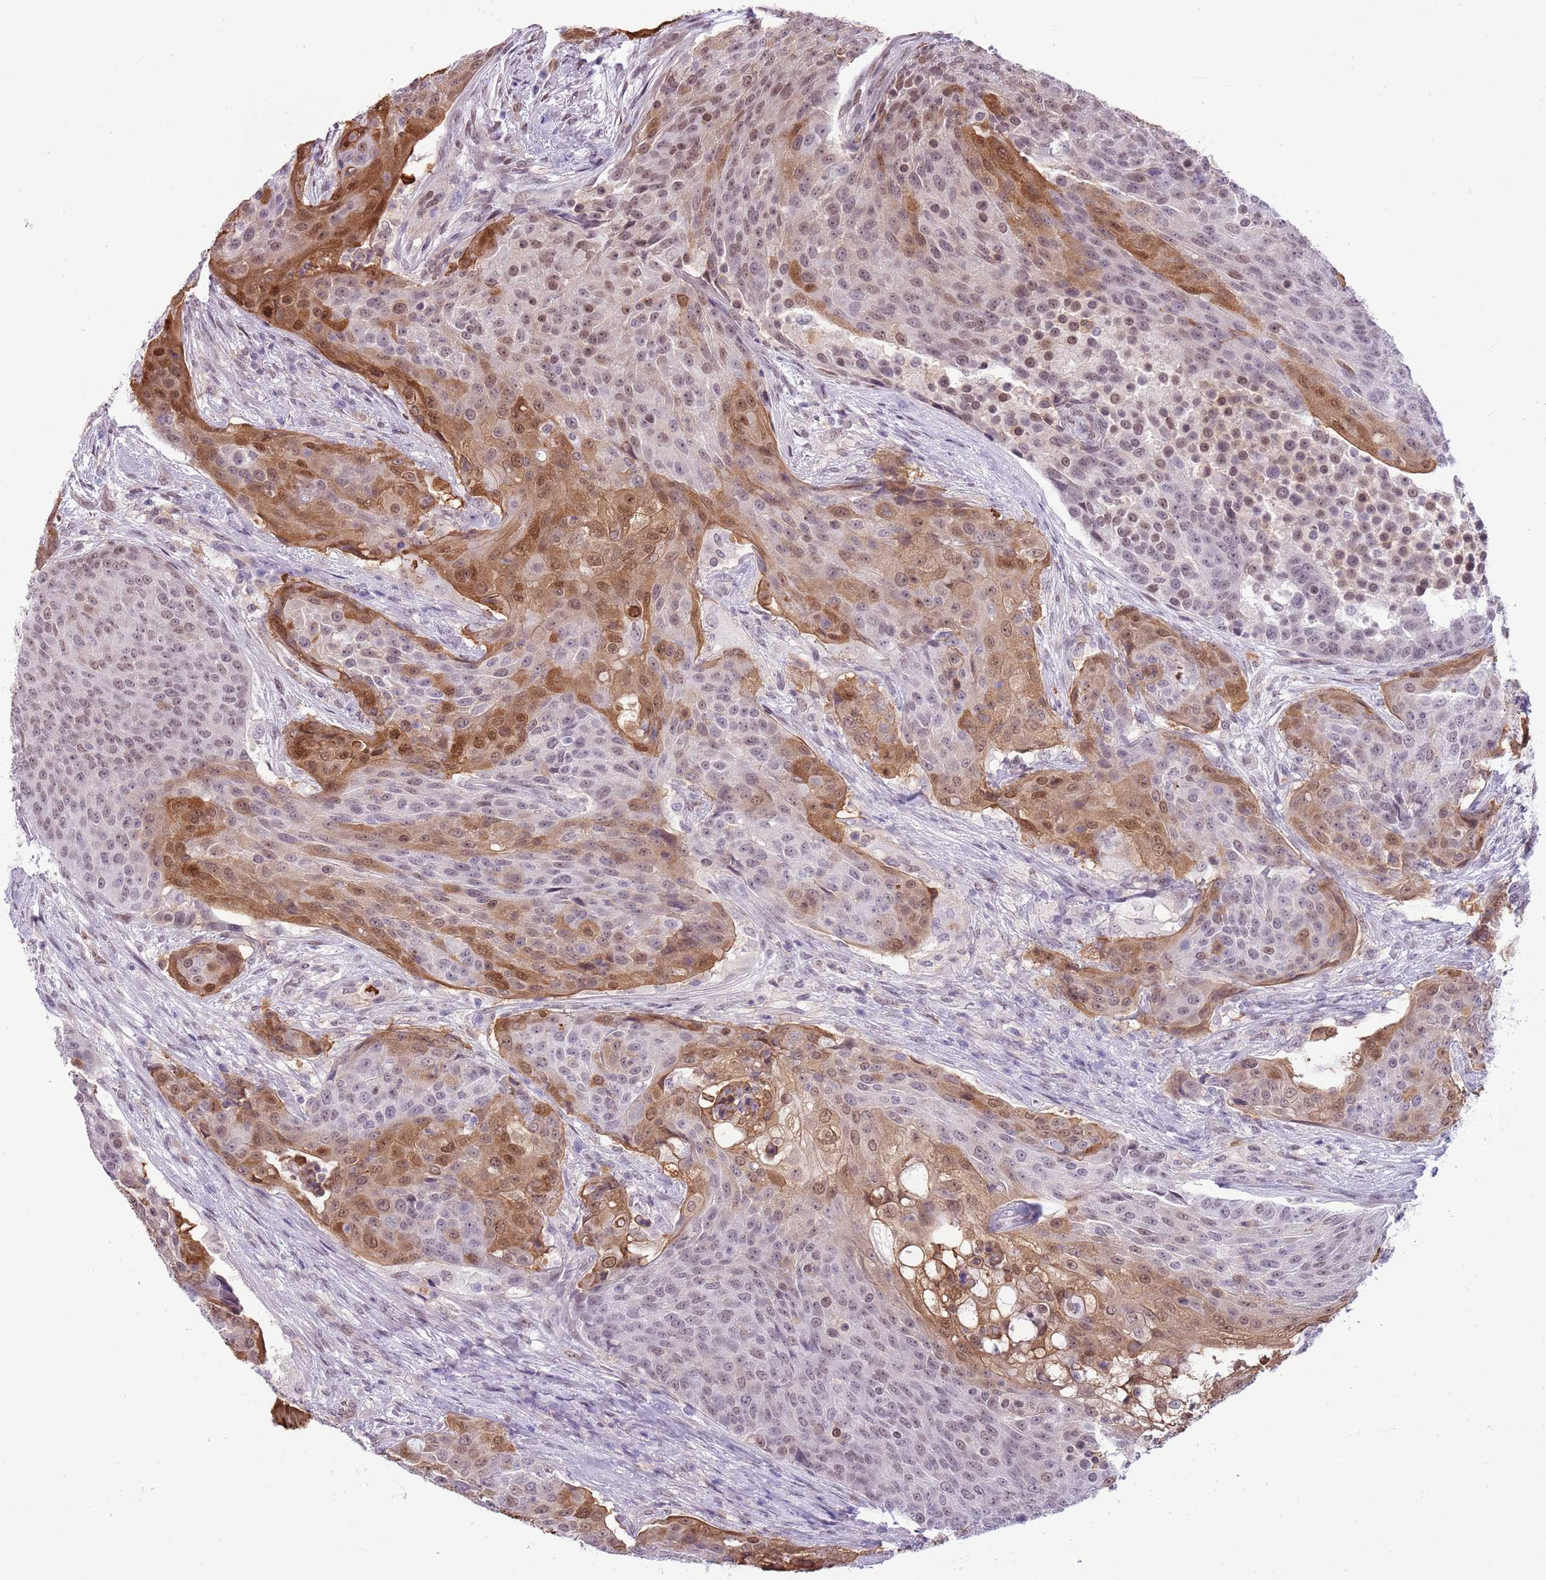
{"staining": {"intensity": "moderate", "quantity": "25%-75%", "location": "cytoplasmic/membranous,nuclear"}, "tissue": "urothelial cancer", "cell_type": "Tumor cells", "image_type": "cancer", "snomed": [{"axis": "morphology", "description": "Urothelial carcinoma, High grade"}, {"axis": "topography", "description": "Urinary bladder"}], "caption": "Tumor cells show medium levels of moderate cytoplasmic/membranous and nuclear positivity in about 25%-75% of cells in human high-grade urothelial carcinoma.", "gene": "DHX32", "patient": {"sex": "female", "age": 63}}